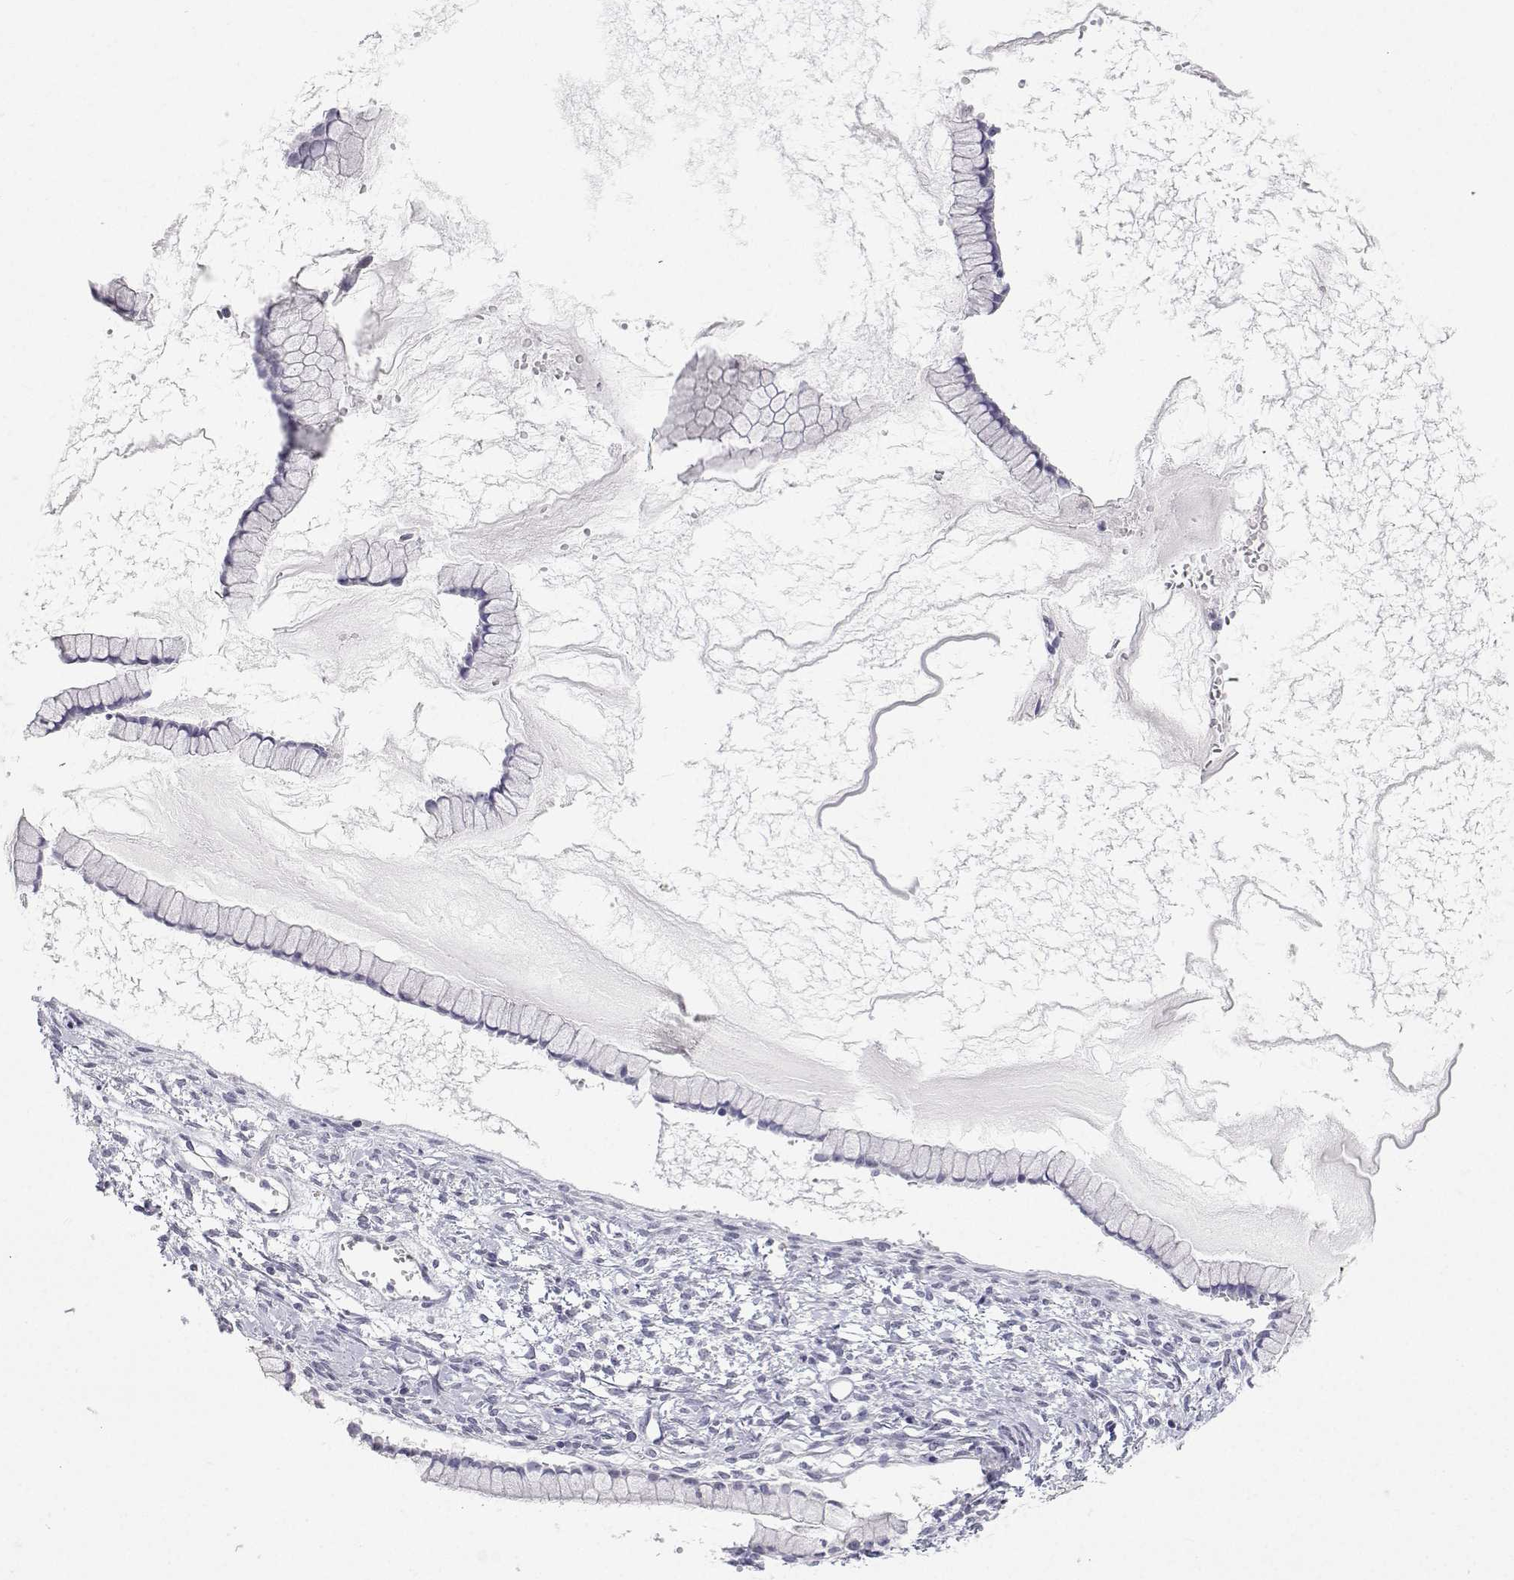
{"staining": {"intensity": "negative", "quantity": "none", "location": "none"}, "tissue": "ovarian cancer", "cell_type": "Tumor cells", "image_type": "cancer", "snomed": [{"axis": "morphology", "description": "Cystadenocarcinoma, mucinous, NOS"}, {"axis": "topography", "description": "Ovary"}], "caption": "This is an IHC photomicrograph of ovarian cancer (mucinous cystadenocarcinoma). There is no positivity in tumor cells.", "gene": "TTN", "patient": {"sex": "female", "age": 41}}